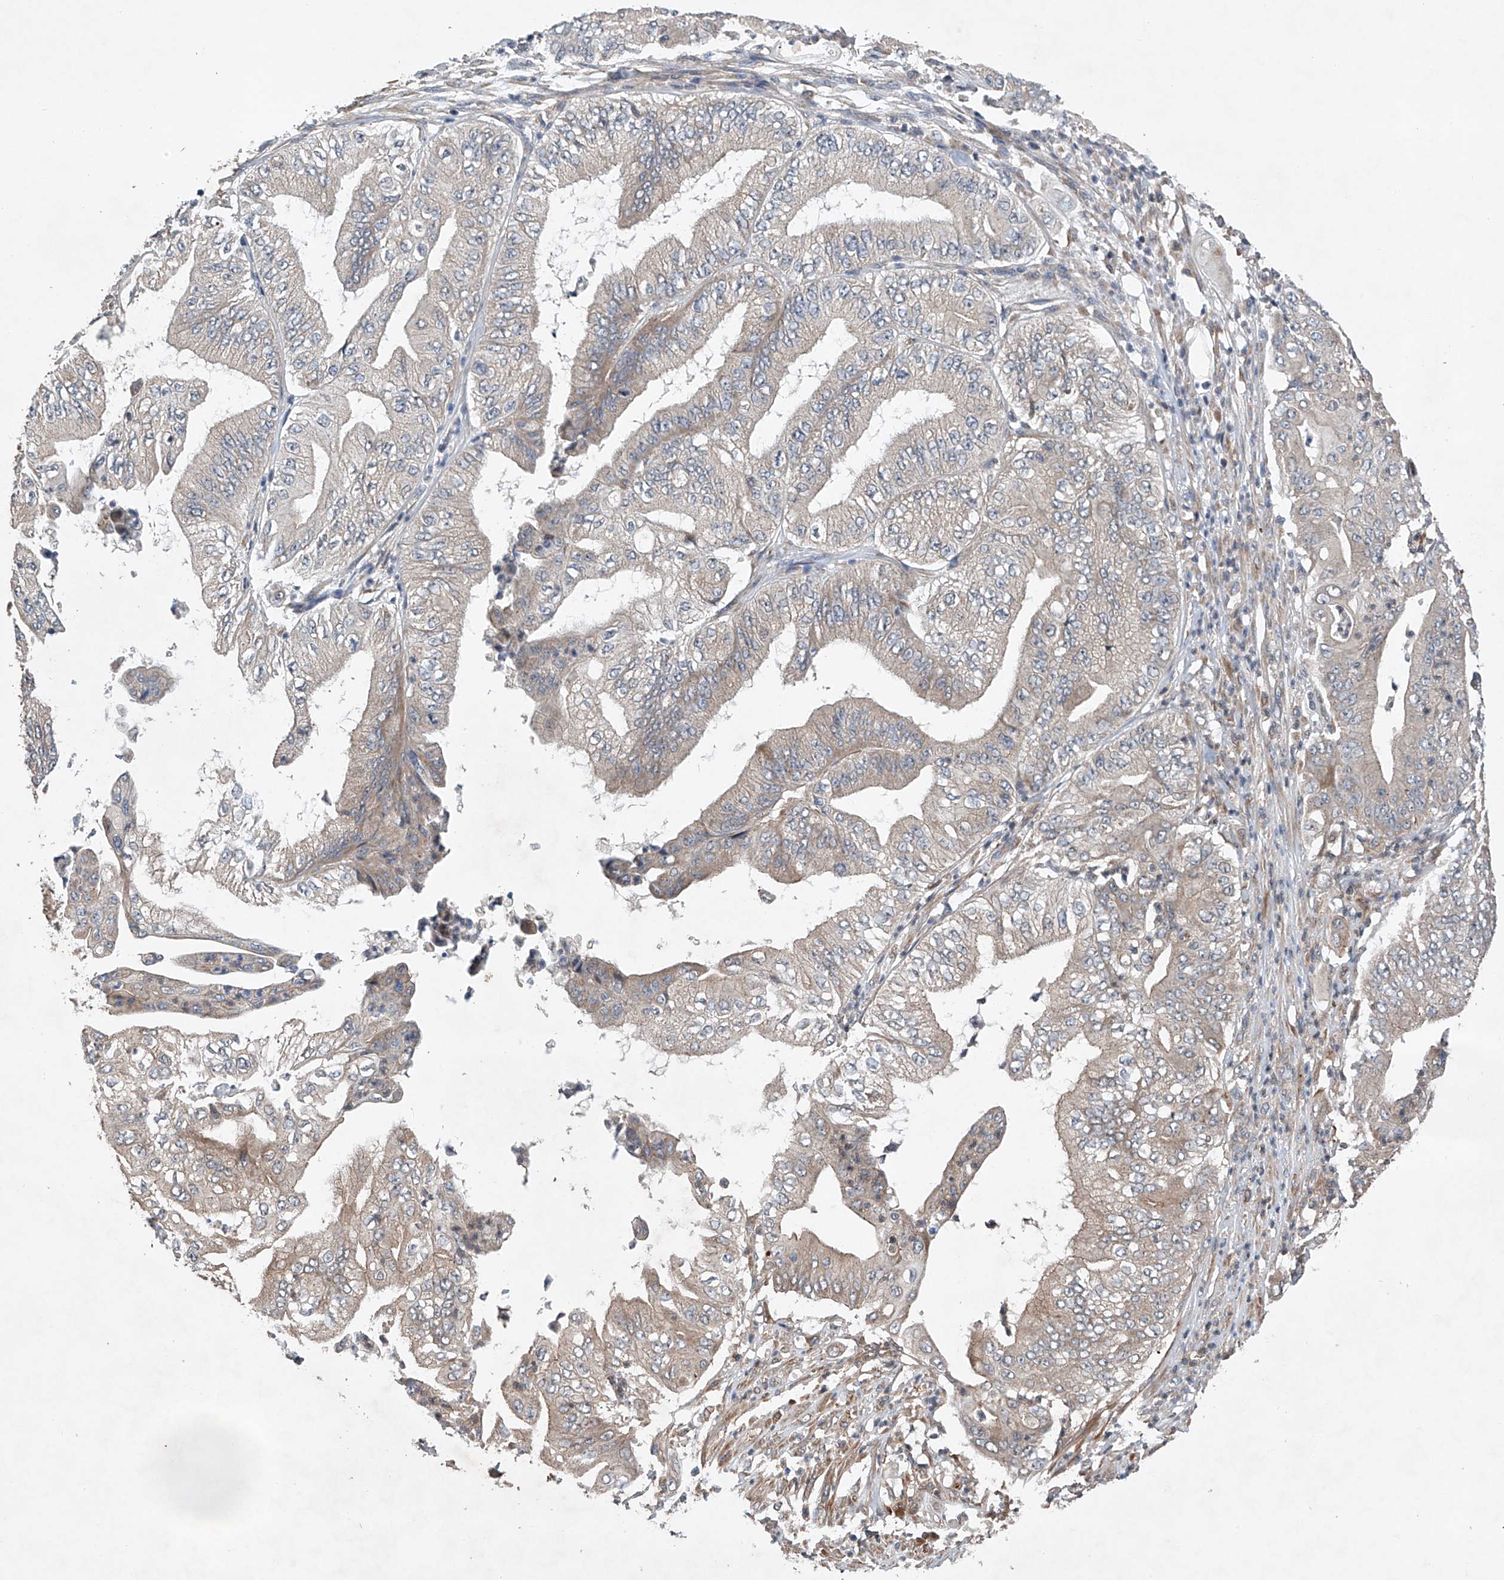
{"staining": {"intensity": "negative", "quantity": "none", "location": "none"}, "tissue": "pancreatic cancer", "cell_type": "Tumor cells", "image_type": "cancer", "snomed": [{"axis": "morphology", "description": "Adenocarcinoma, NOS"}, {"axis": "topography", "description": "Pancreas"}], "caption": "This is an IHC histopathology image of adenocarcinoma (pancreatic). There is no expression in tumor cells.", "gene": "CEP85L", "patient": {"sex": "female", "age": 77}}